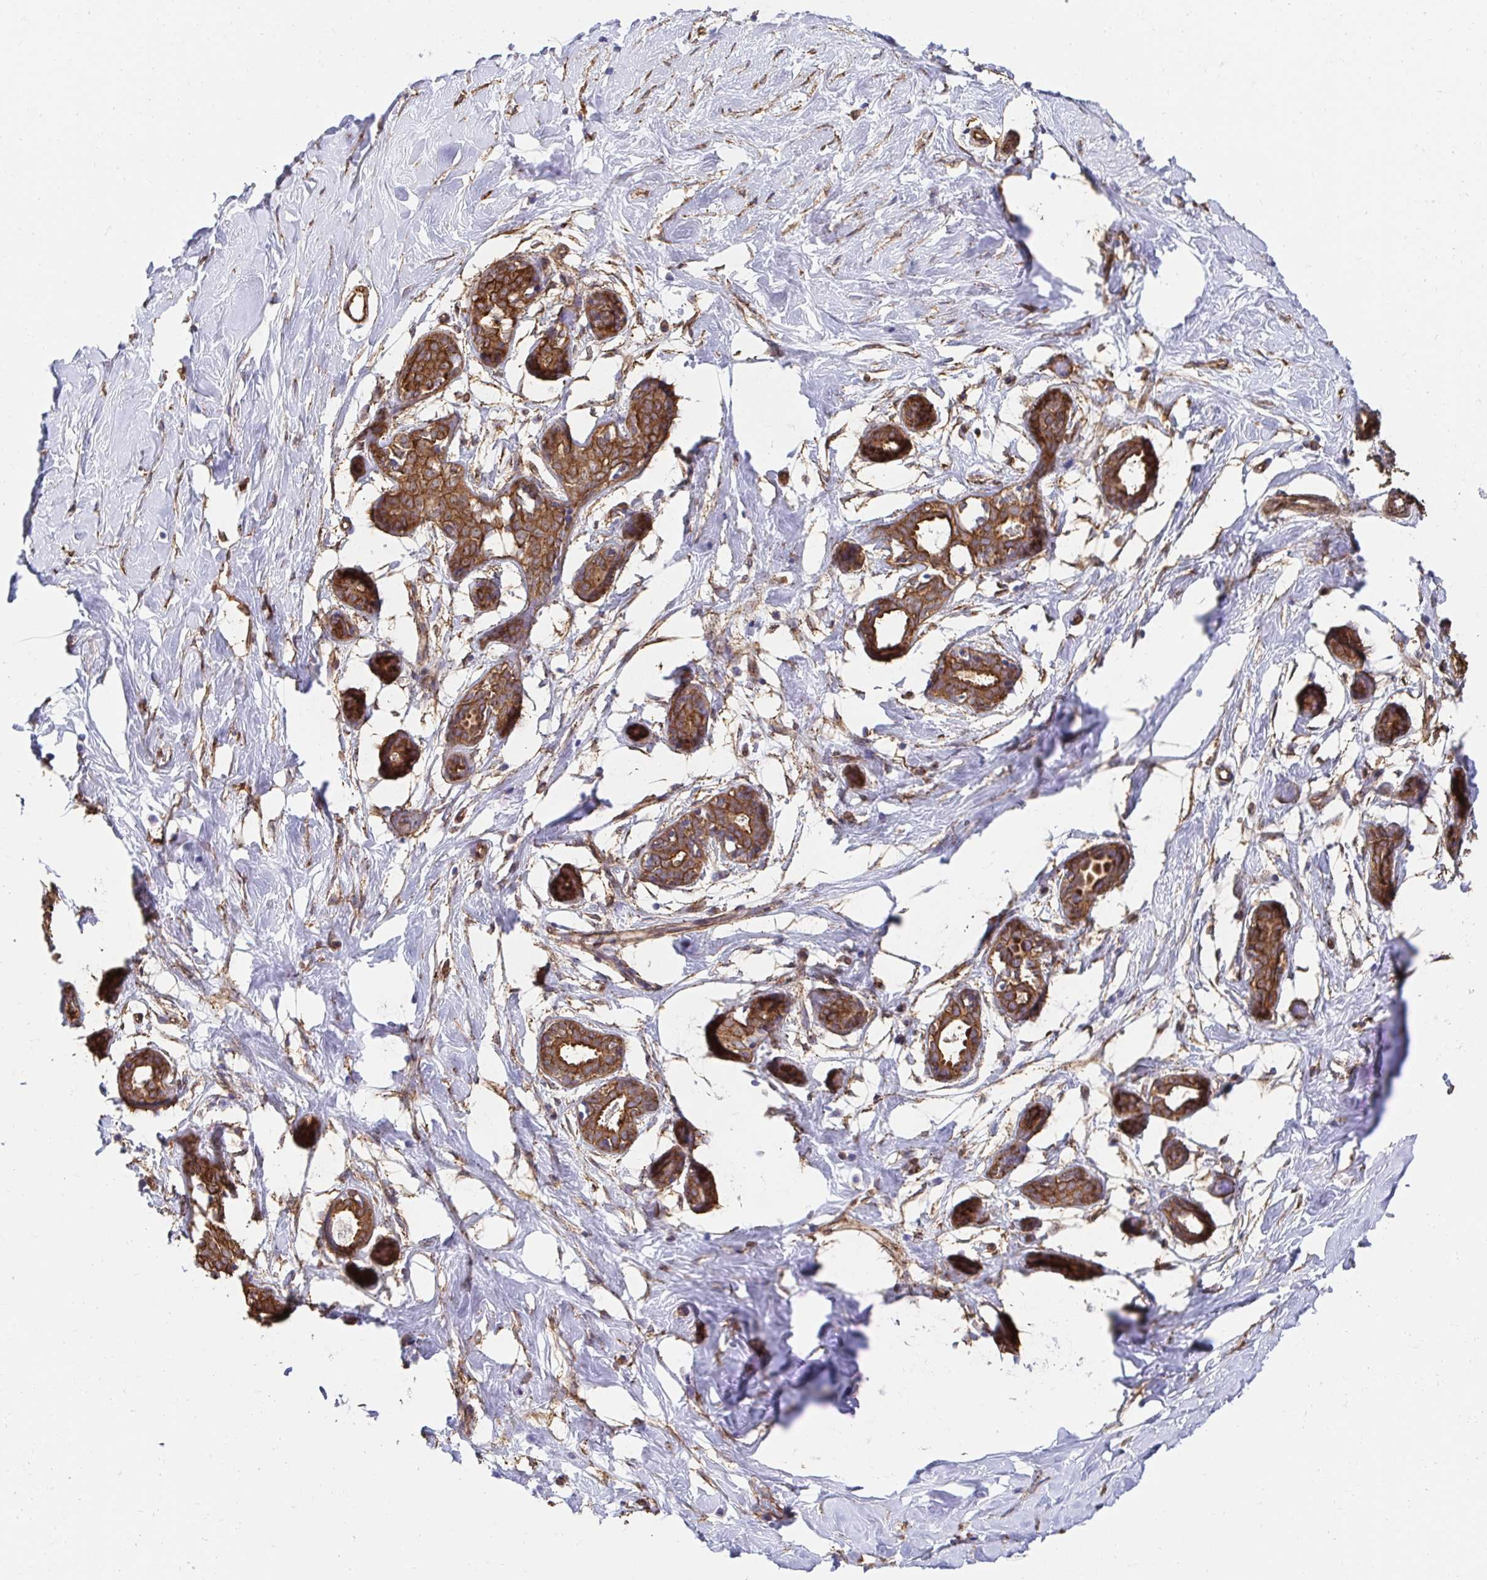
{"staining": {"intensity": "negative", "quantity": "none", "location": "none"}, "tissue": "breast", "cell_type": "Adipocytes", "image_type": "normal", "snomed": [{"axis": "morphology", "description": "Normal tissue, NOS"}, {"axis": "topography", "description": "Breast"}], "caption": "A micrograph of human breast is negative for staining in adipocytes. Nuclei are stained in blue.", "gene": "CTTN", "patient": {"sex": "female", "age": 27}}